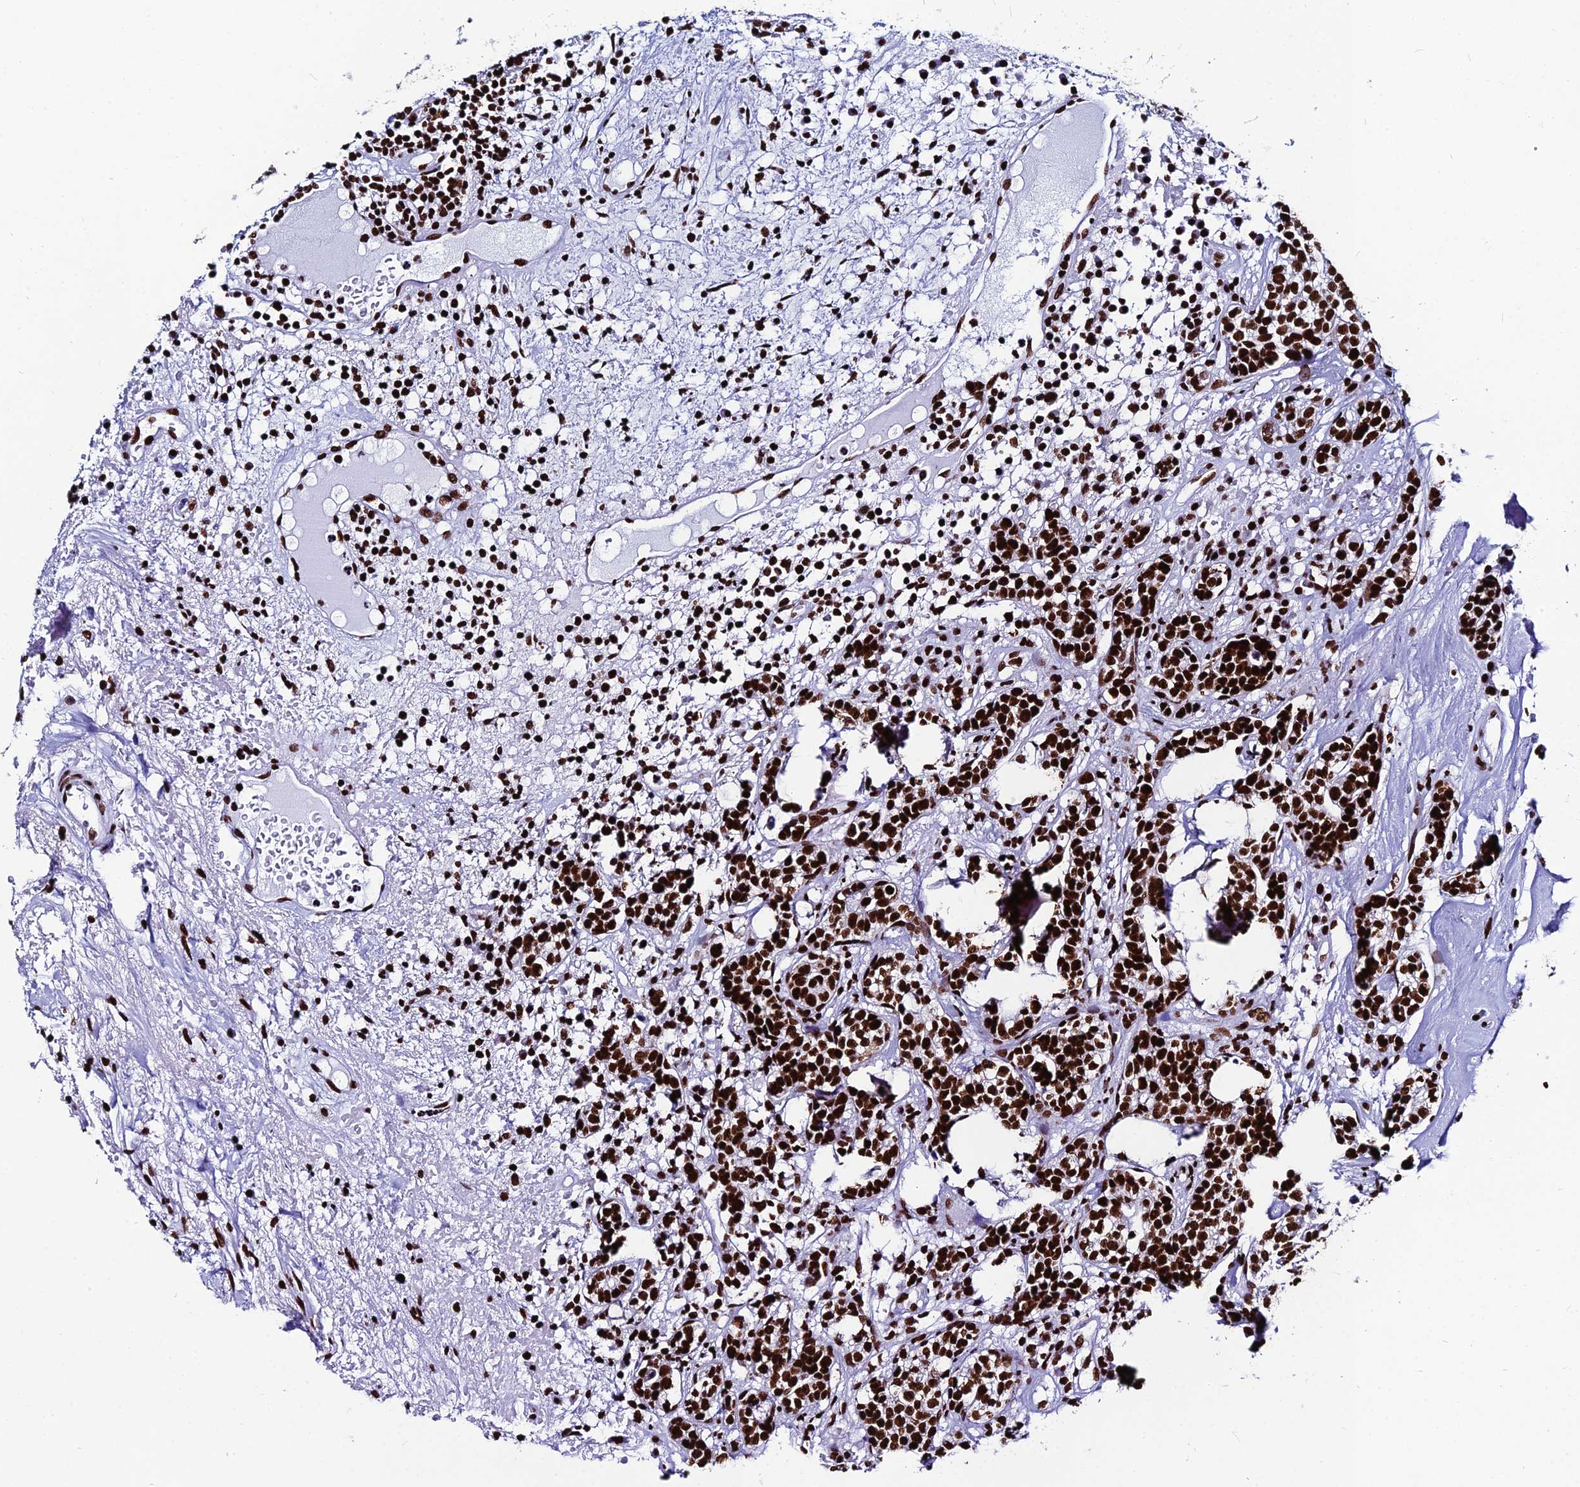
{"staining": {"intensity": "strong", "quantity": ">75%", "location": "nuclear"}, "tissue": "head and neck cancer", "cell_type": "Tumor cells", "image_type": "cancer", "snomed": [{"axis": "morphology", "description": "Adenocarcinoma, NOS"}, {"axis": "topography", "description": "Salivary gland"}, {"axis": "topography", "description": "Head-Neck"}], "caption": "Adenocarcinoma (head and neck) stained with a protein marker shows strong staining in tumor cells.", "gene": "HNRNPH1", "patient": {"sex": "female", "age": 65}}